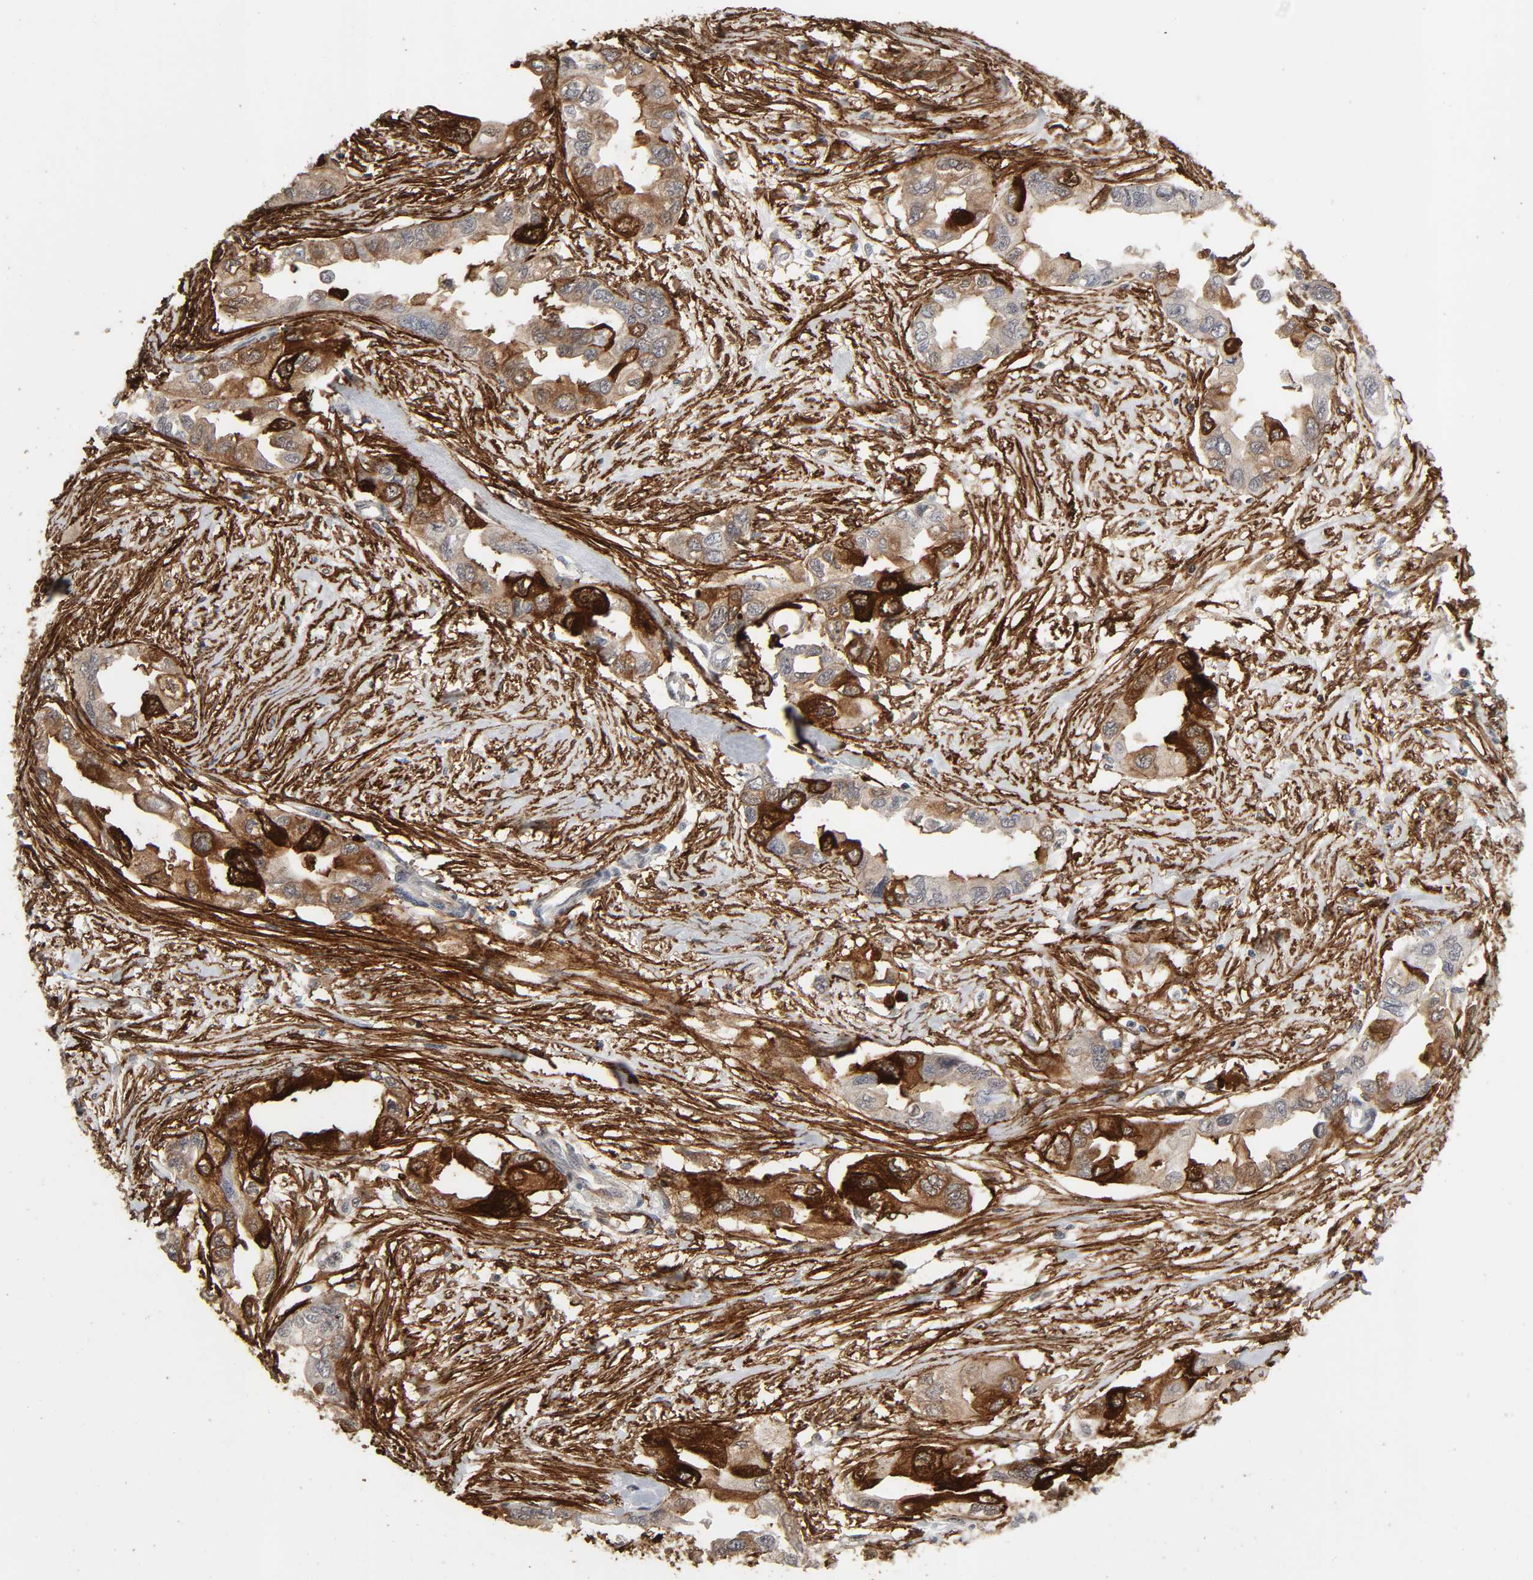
{"staining": {"intensity": "moderate", "quantity": "25%-75%", "location": "cytoplasmic/membranous"}, "tissue": "endometrial cancer", "cell_type": "Tumor cells", "image_type": "cancer", "snomed": [{"axis": "morphology", "description": "Adenocarcinoma, NOS"}, {"axis": "topography", "description": "Endometrium"}], "caption": "IHC staining of adenocarcinoma (endometrial), which demonstrates medium levels of moderate cytoplasmic/membranous expression in approximately 25%-75% of tumor cells indicating moderate cytoplasmic/membranous protein expression. The staining was performed using DAB (brown) for protein detection and nuclei were counterstained in hematoxylin (blue).", "gene": "AHNAK2", "patient": {"sex": "female", "age": 67}}